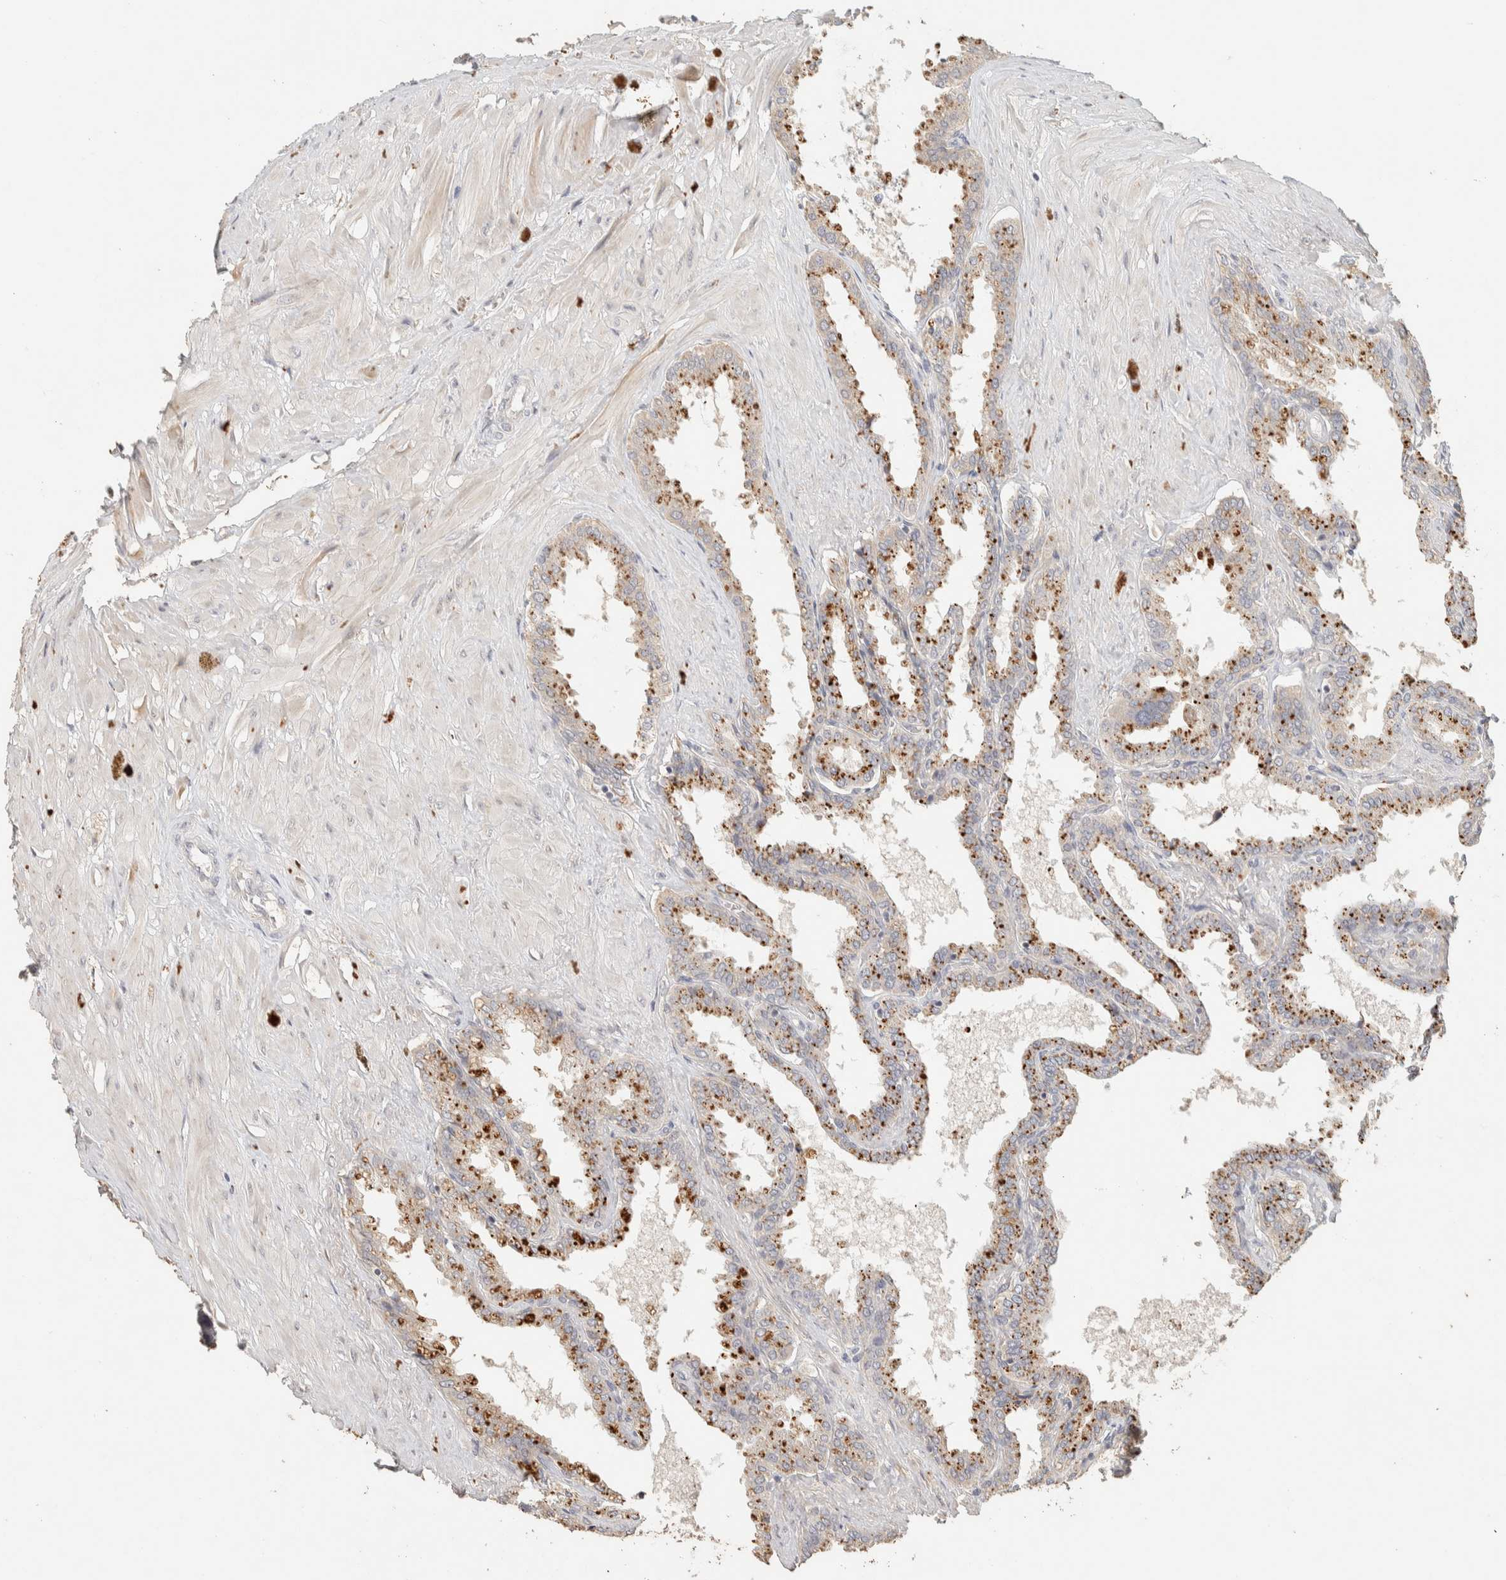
{"staining": {"intensity": "moderate", "quantity": "<25%", "location": "cytoplasmic/membranous"}, "tissue": "seminal vesicle", "cell_type": "Glandular cells", "image_type": "normal", "snomed": [{"axis": "morphology", "description": "Normal tissue, NOS"}, {"axis": "topography", "description": "Seminal veicle"}], "caption": "A brown stain highlights moderate cytoplasmic/membranous staining of a protein in glandular cells of normal seminal vesicle. (IHC, brightfield microscopy, high magnification).", "gene": "ITPA", "patient": {"sex": "male", "age": 46}}